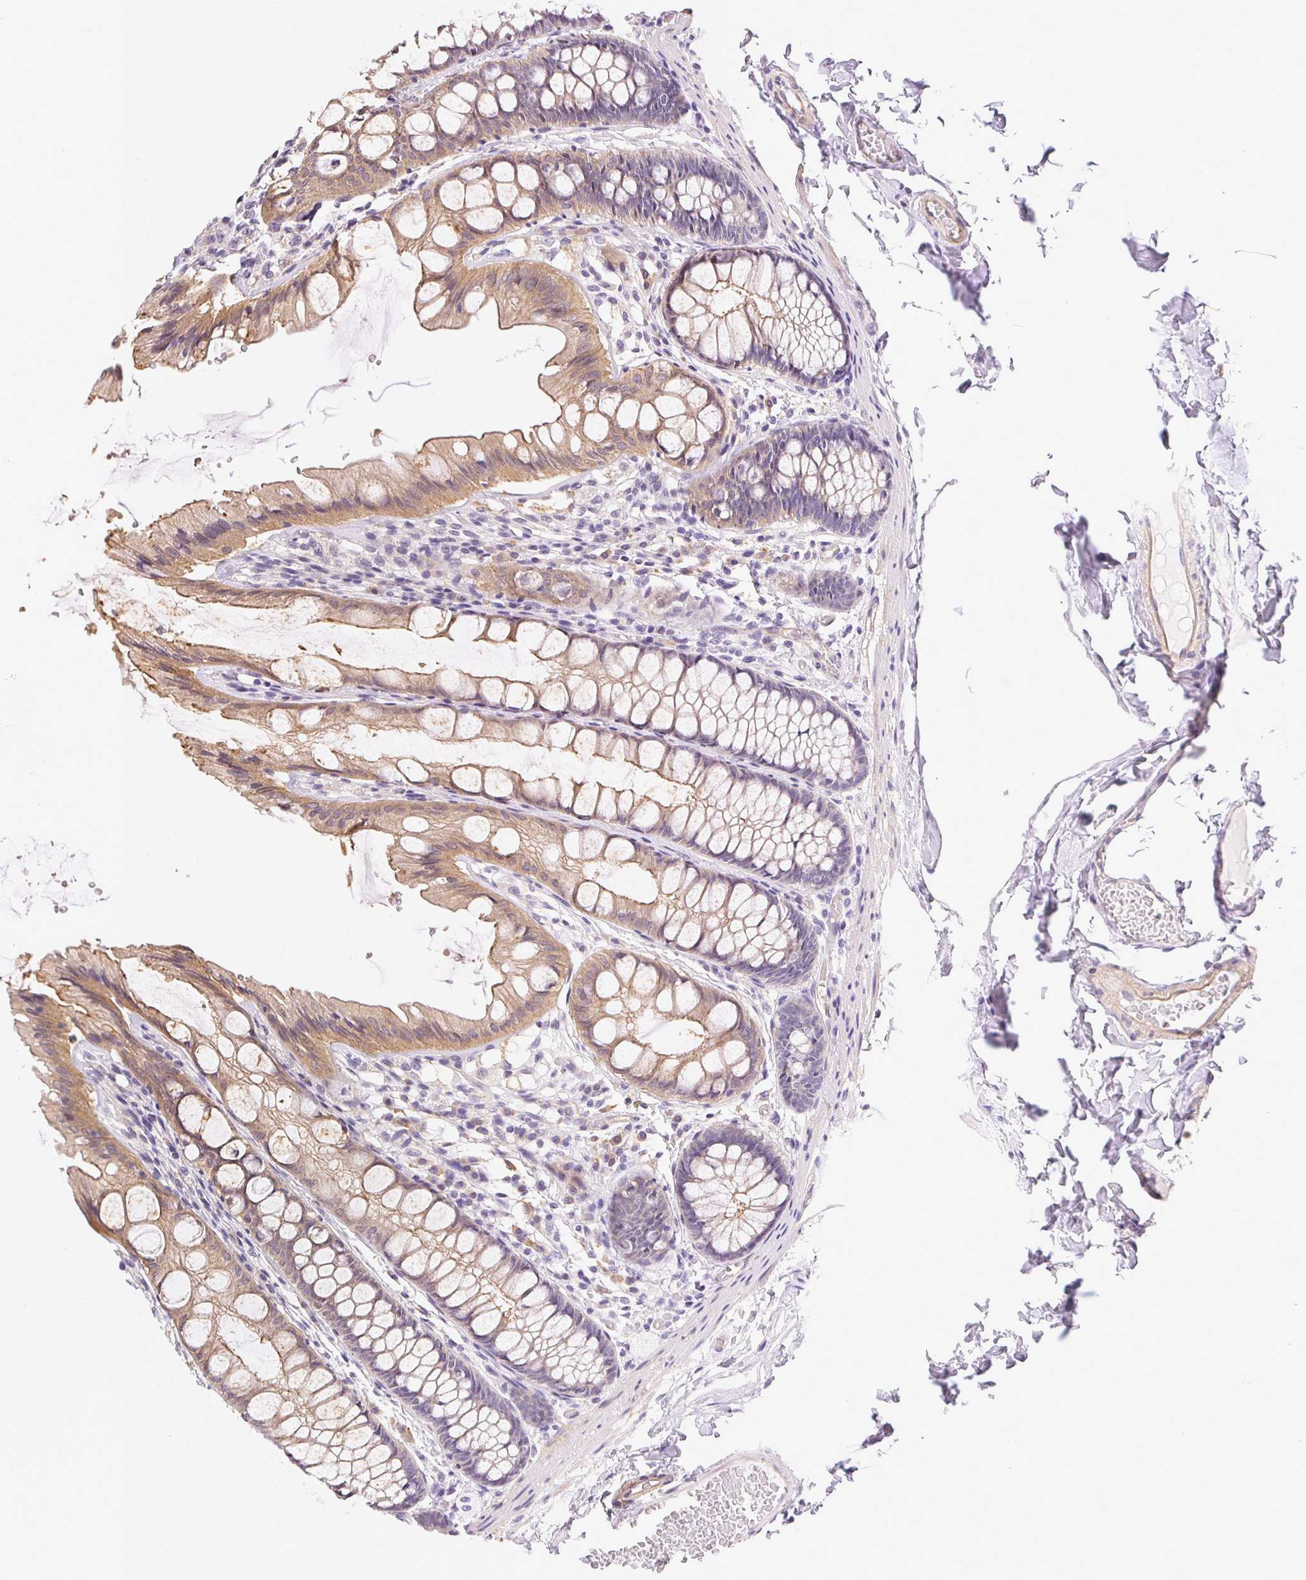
{"staining": {"intensity": "weak", "quantity": "25%-75%", "location": "cytoplasmic/membranous"}, "tissue": "colon", "cell_type": "Endothelial cells", "image_type": "normal", "snomed": [{"axis": "morphology", "description": "Normal tissue, NOS"}, {"axis": "topography", "description": "Colon"}], "caption": "Protein staining of normal colon displays weak cytoplasmic/membranous positivity in approximately 25%-75% of endothelial cells.", "gene": "CSN1S1", "patient": {"sex": "male", "age": 47}}